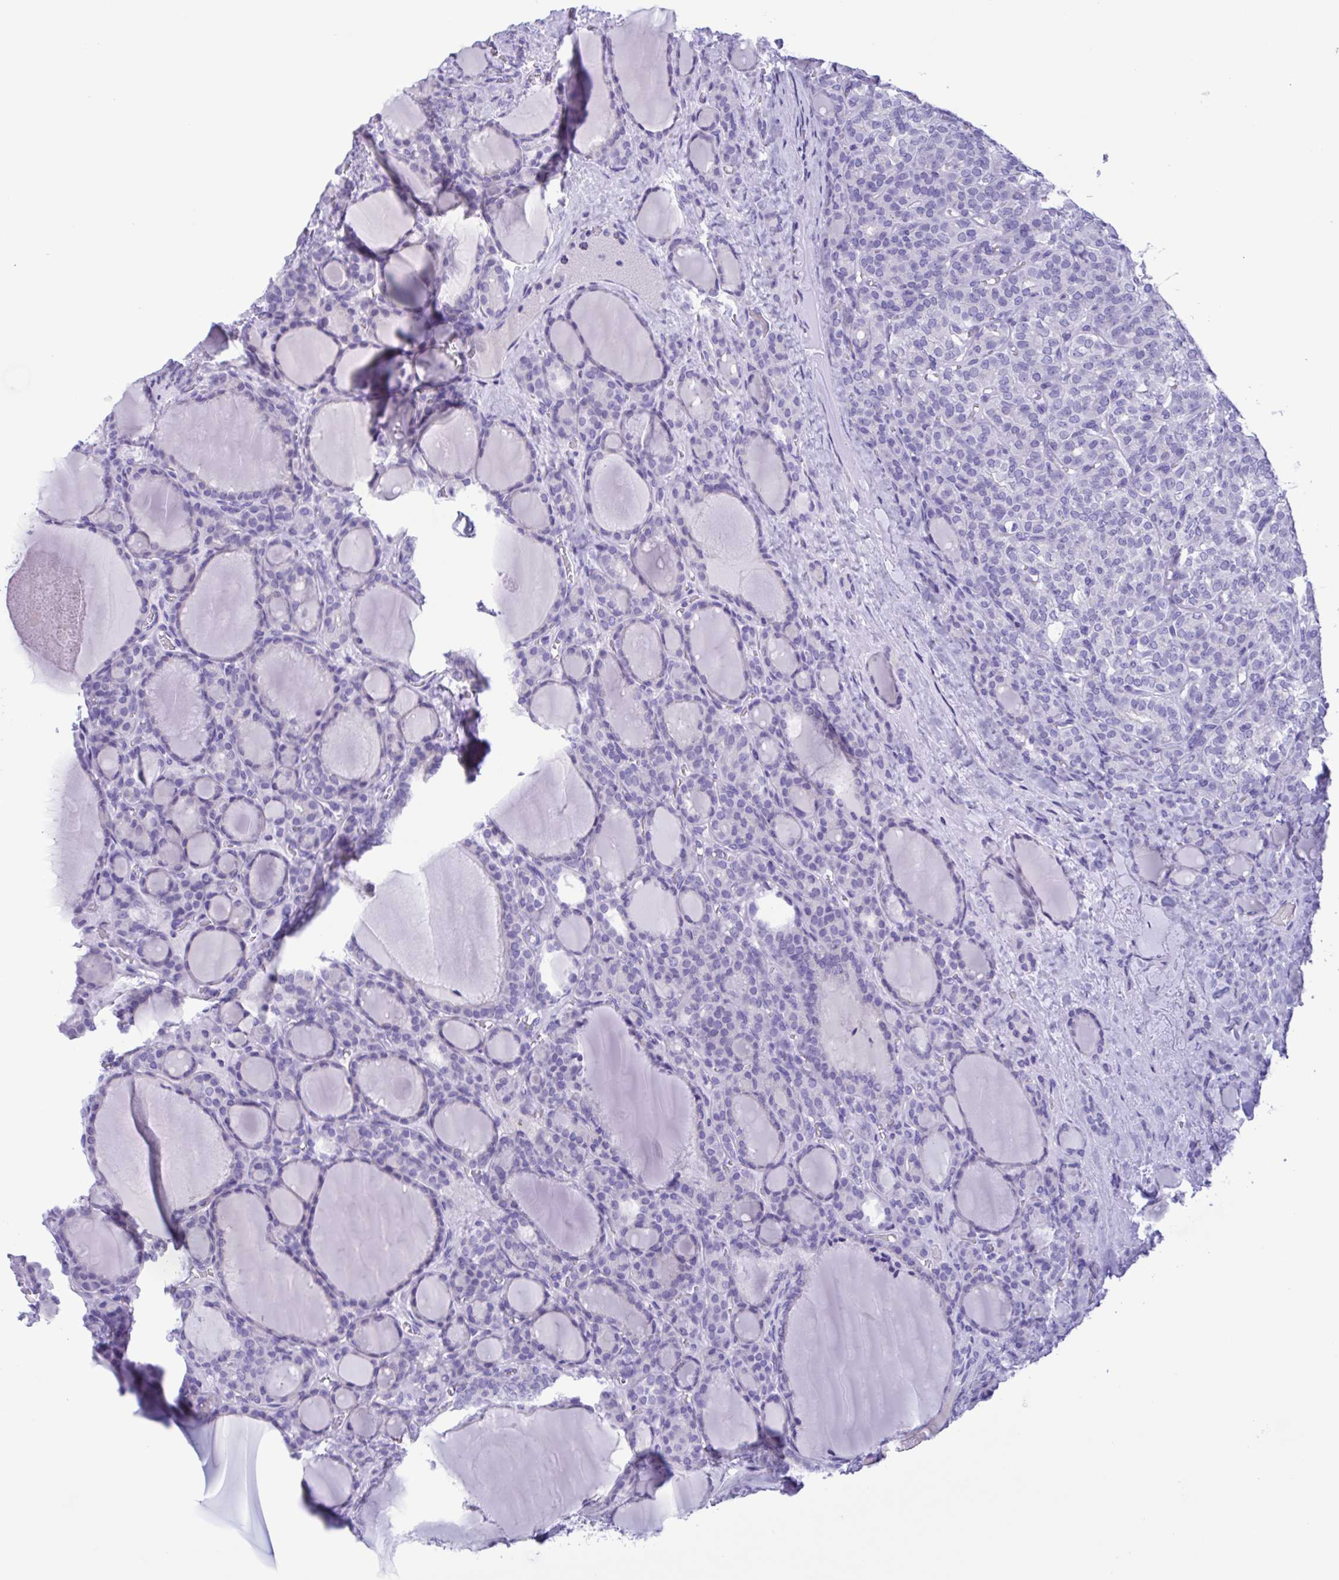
{"staining": {"intensity": "negative", "quantity": "none", "location": "none"}, "tissue": "thyroid cancer", "cell_type": "Tumor cells", "image_type": "cancer", "snomed": [{"axis": "morphology", "description": "Normal tissue, NOS"}, {"axis": "morphology", "description": "Follicular adenoma carcinoma, NOS"}, {"axis": "topography", "description": "Thyroid gland"}], "caption": "Follicular adenoma carcinoma (thyroid) stained for a protein using IHC reveals no expression tumor cells.", "gene": "TSPY2", "patient": {"sex": "female", "age": 31}}